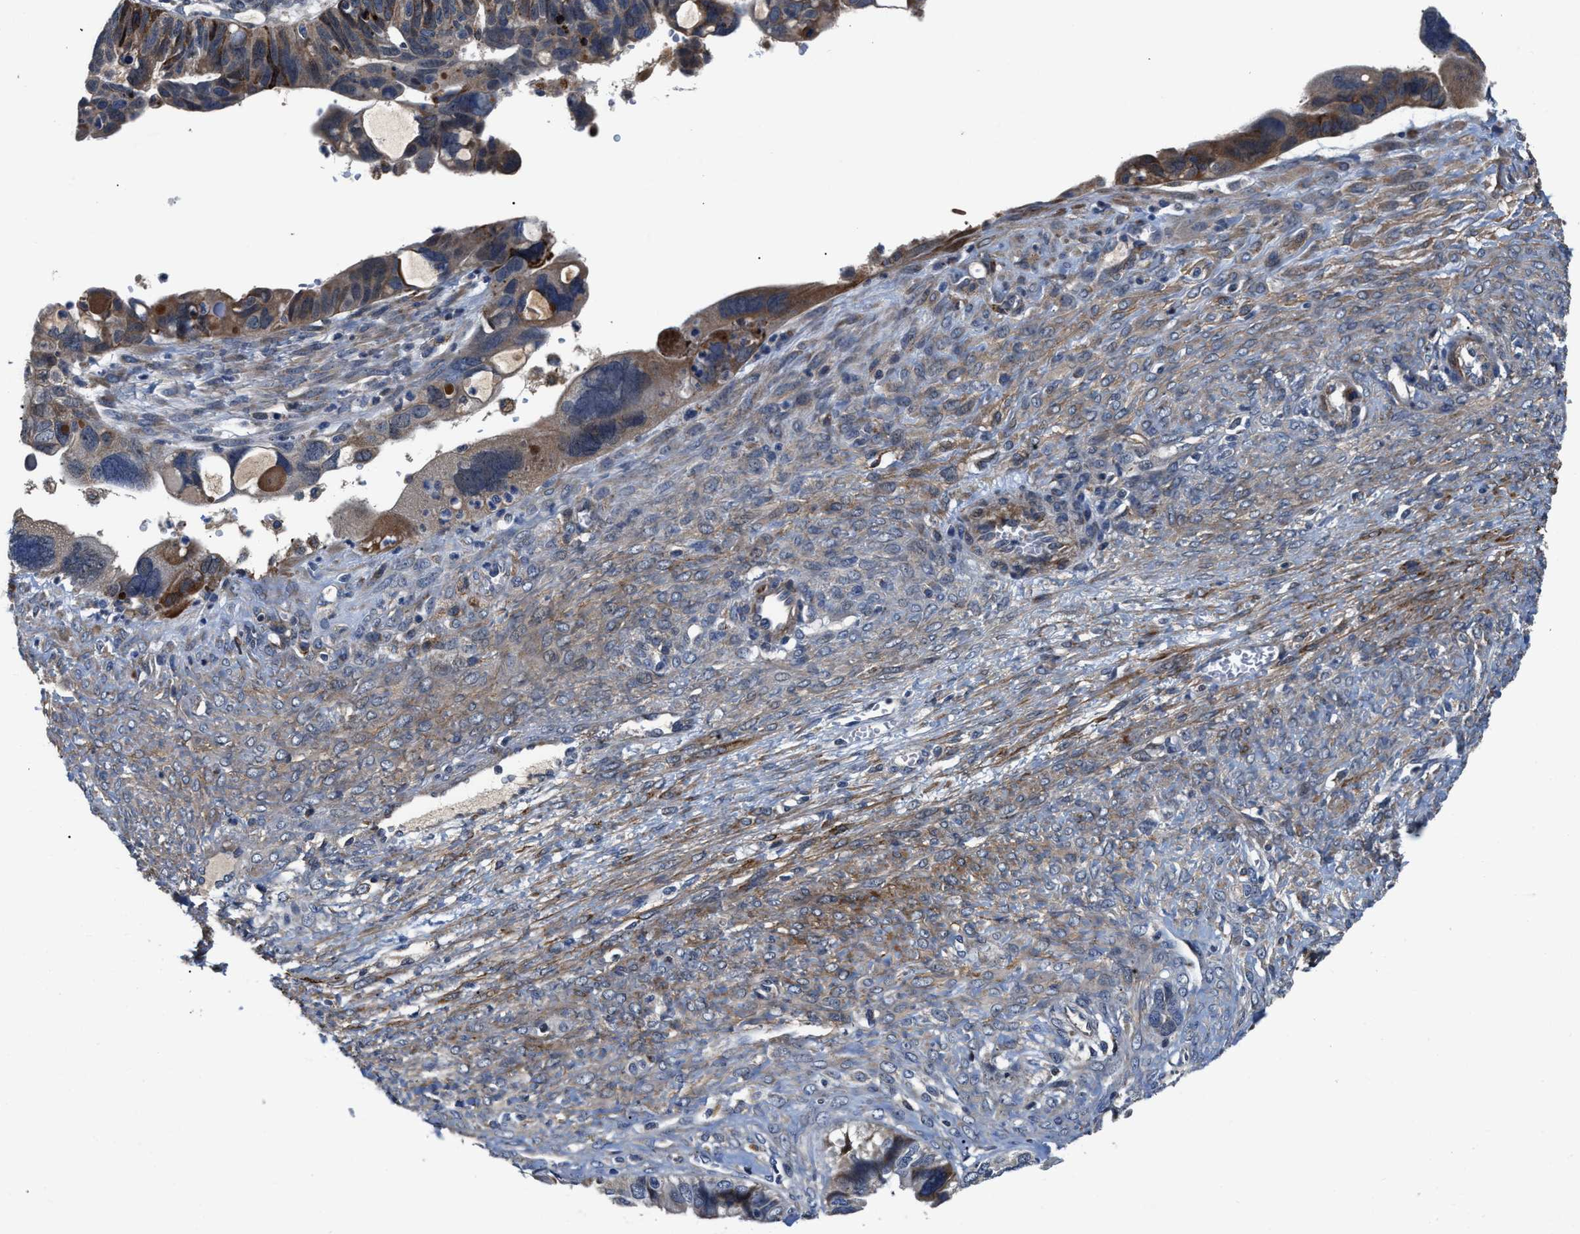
{"staining": {"intensity": "moderate", "quantity": "25%-75%", "location": "cytoplasmic/membranous"}, "tissue": "ovarian cancer", "cell_type": "Tumor cells", "image_type": "cancer", "snomed": [{"axis": "morphology", "description": "Cystadenocarcinoma, serous, NOS"}, {"axis": "topography", "description": "Ovary"}], "caption": "Approximately 25%-75% of tumor cells in human ovarian cancer exhibit moderate cytoplasmic/membranous protein staining as visualized by brown immunohistochemical staining.", "gene": "SLC12A2", "patient": {"sex": "female", "age": 79}}